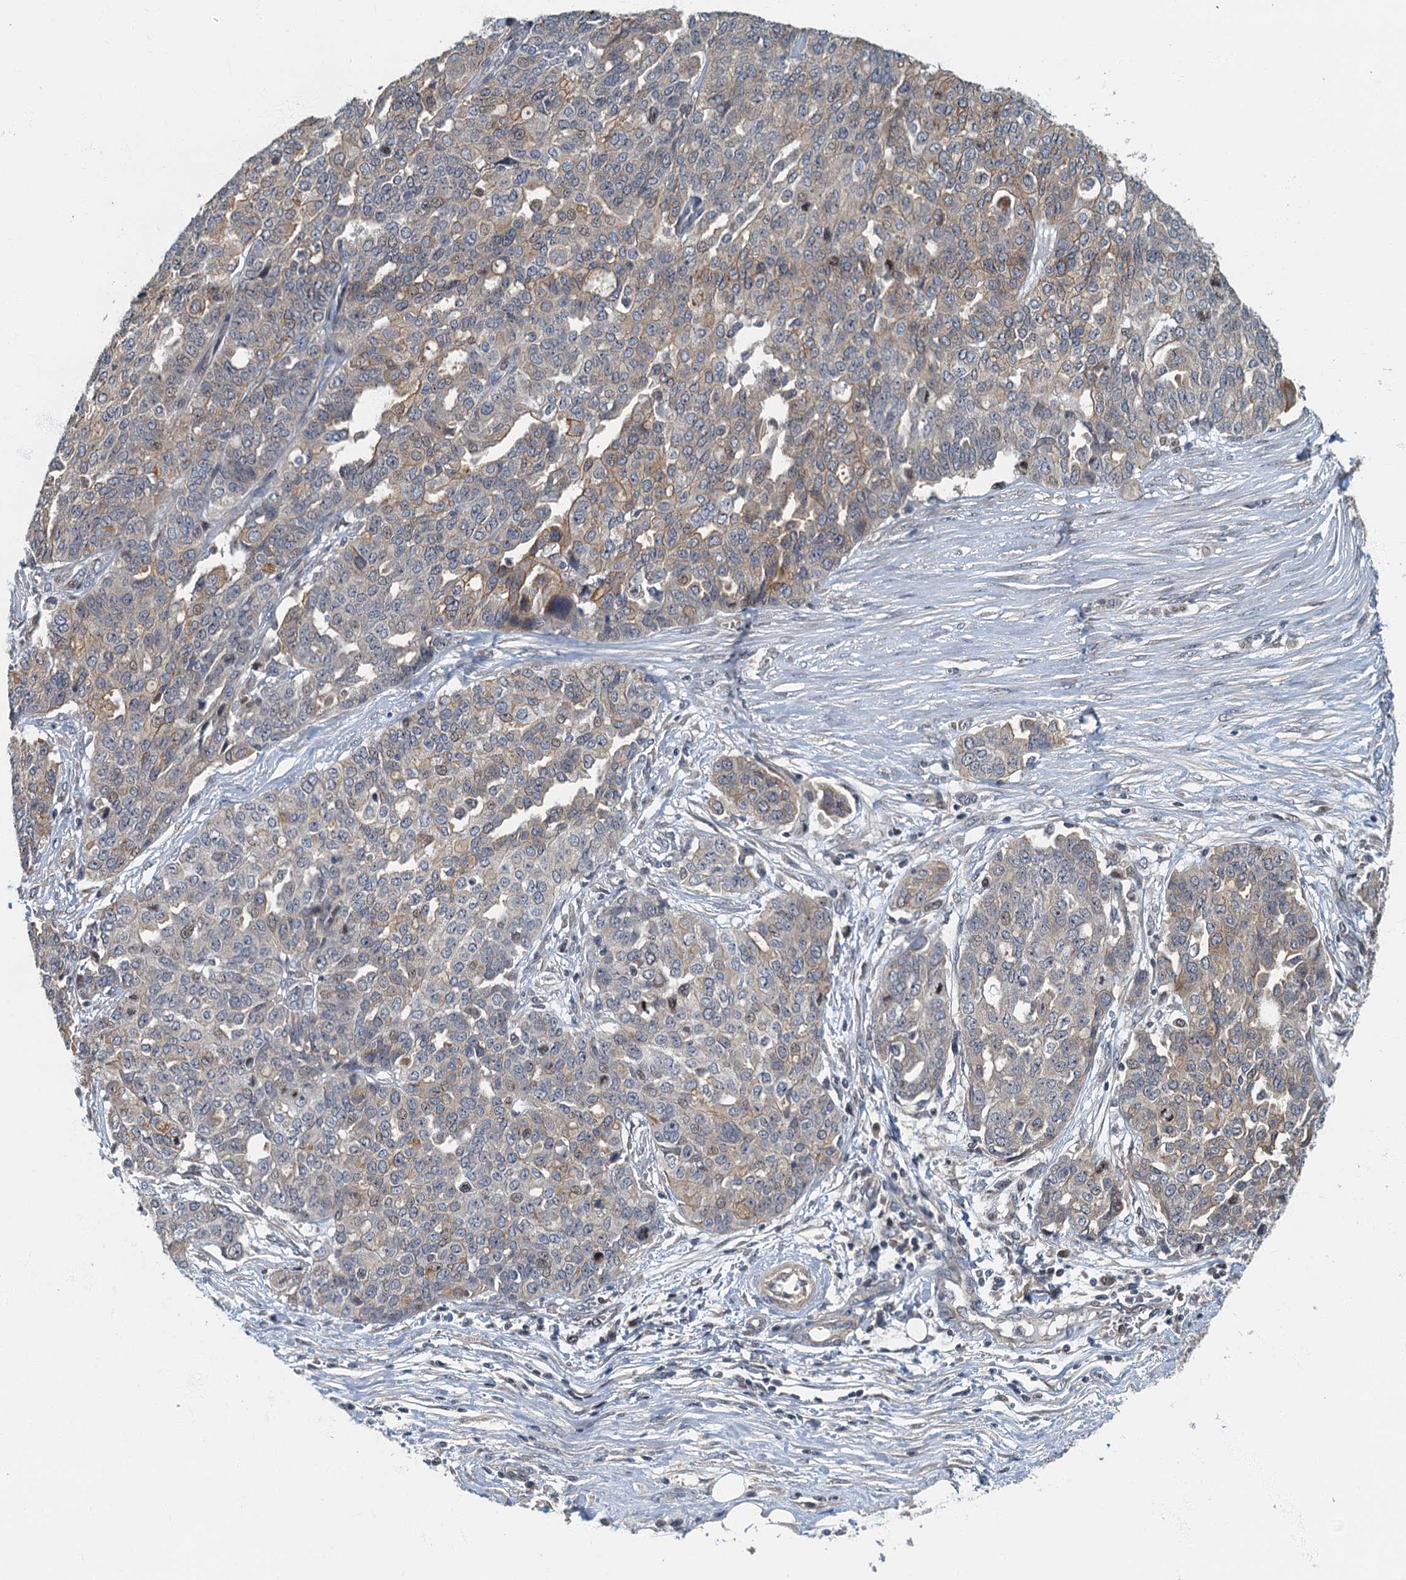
{"staining": {"intensity": "weak", "quantity": "<25%", "location": "cytoplasmic/membranous"}, "tissue": "ovarian cancer", "cell_type": "Tumor cells", "image_type": "cancer", "snomed": [{"axis": "morphology", "description": "Cystadenocarcinoma, serous, NOS"}, {"axis": "topography", "description": "Soft tissue"}, {"axis": "topography", "description": "Ovary"}], "caption": "Photomicrograph shows no significant protein staining in tumor cells of serous cystadenocarcinoma (ovarian).", "gene": "CKAP2L", "patient": {"sex": "female", "age": 57}}